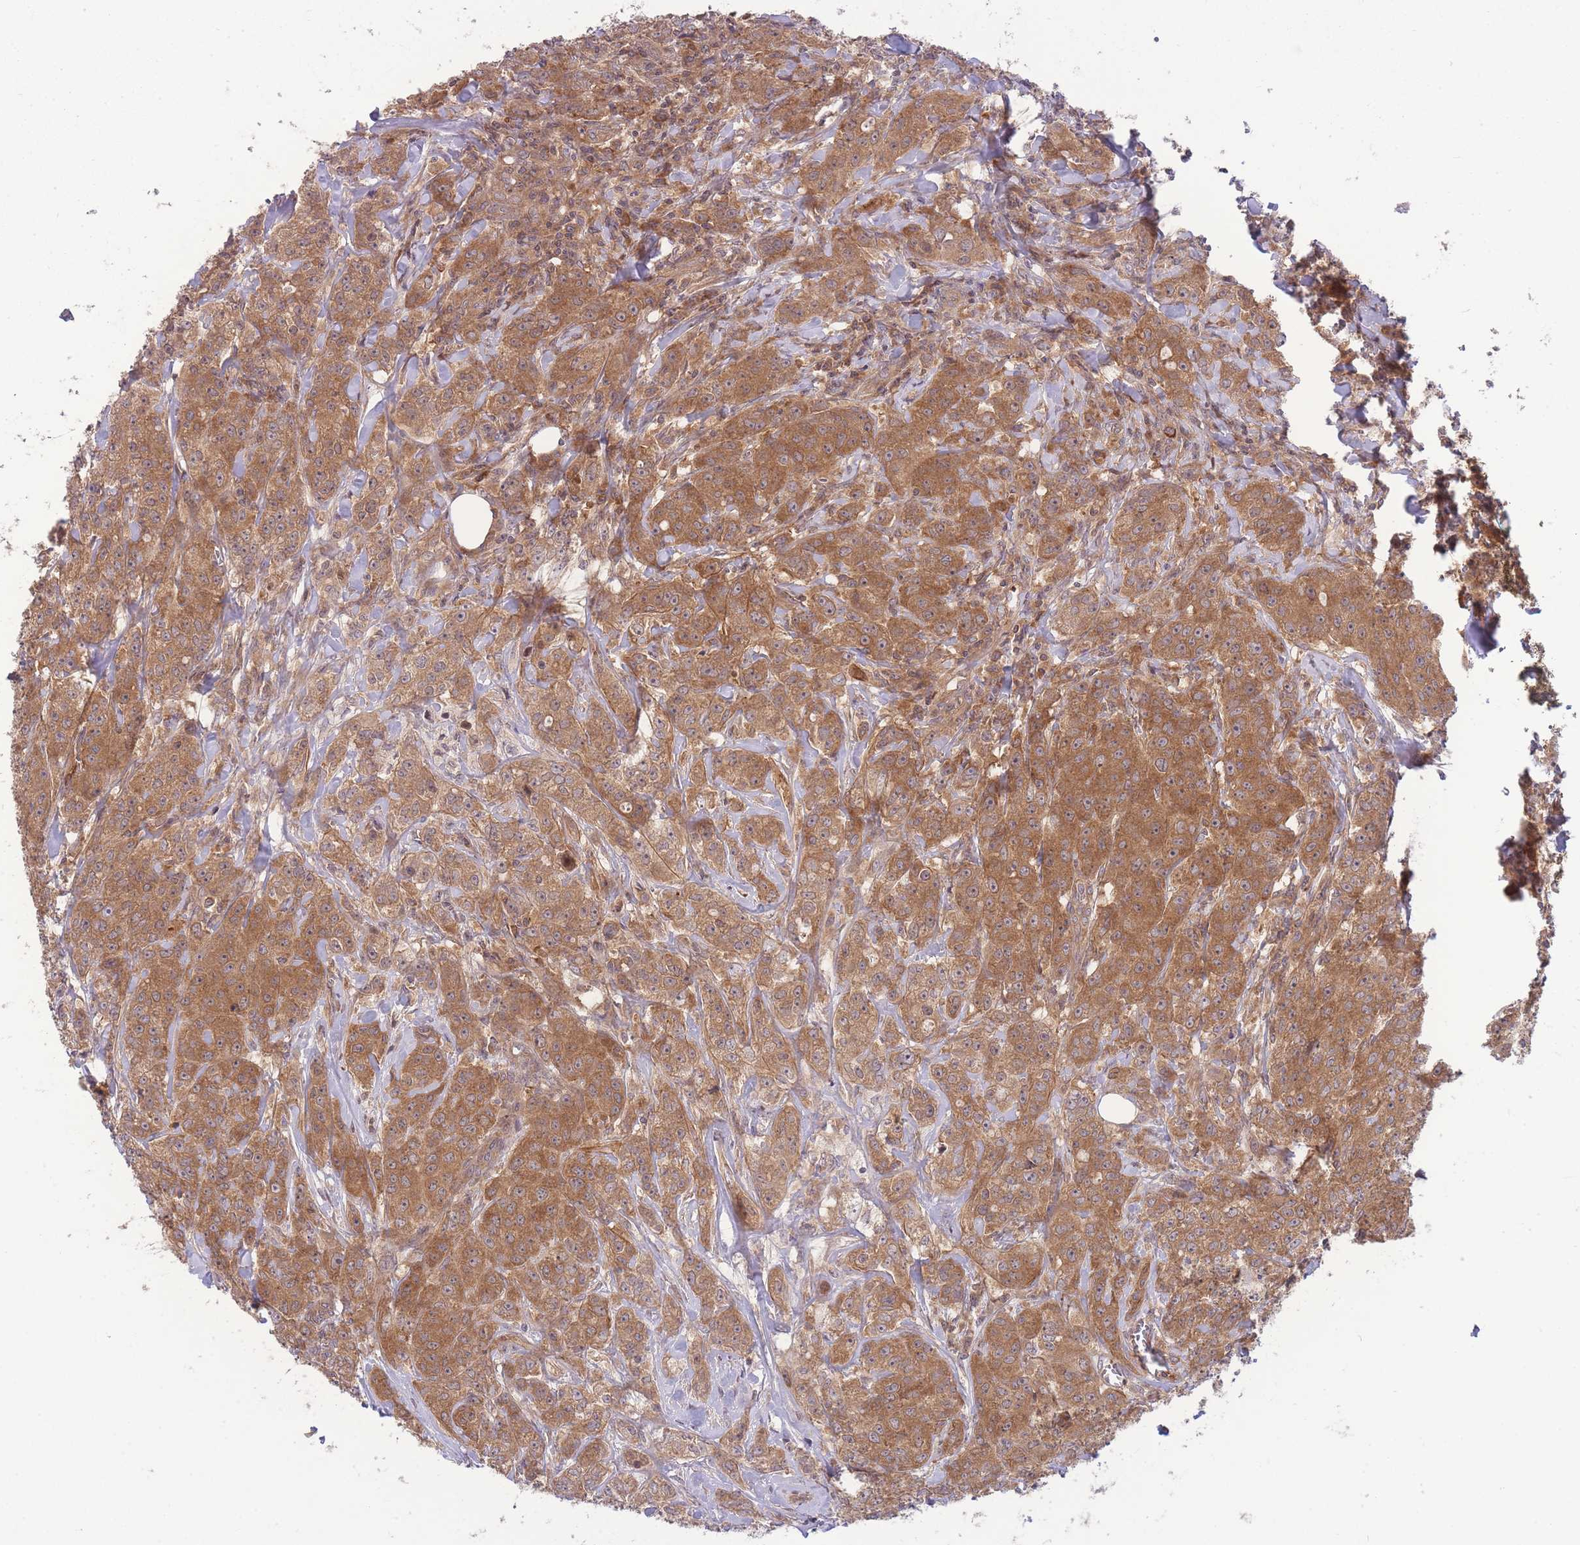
{"staining": {"intensity": "moderate", "quantity": ">75%", "location": "cytoplasmic/membranous"}, "tissue": "breast cancer", "cell_type": "Tumor cells", "image_type": "cancer", "snomed": [{"axis": "morphology", "description": "Duct carcinoma"}, {"axis": "topography", "description": "Breast"}], "caption": "Immunohistochemical staining of breast infiltrating ductal carcinoma reveals medium levels of moderate cytoplasmic/membranous staining in about >75% of tumor cells.", "gene": "PFDN6", "patient": {"sex": "female", "age": 43}}